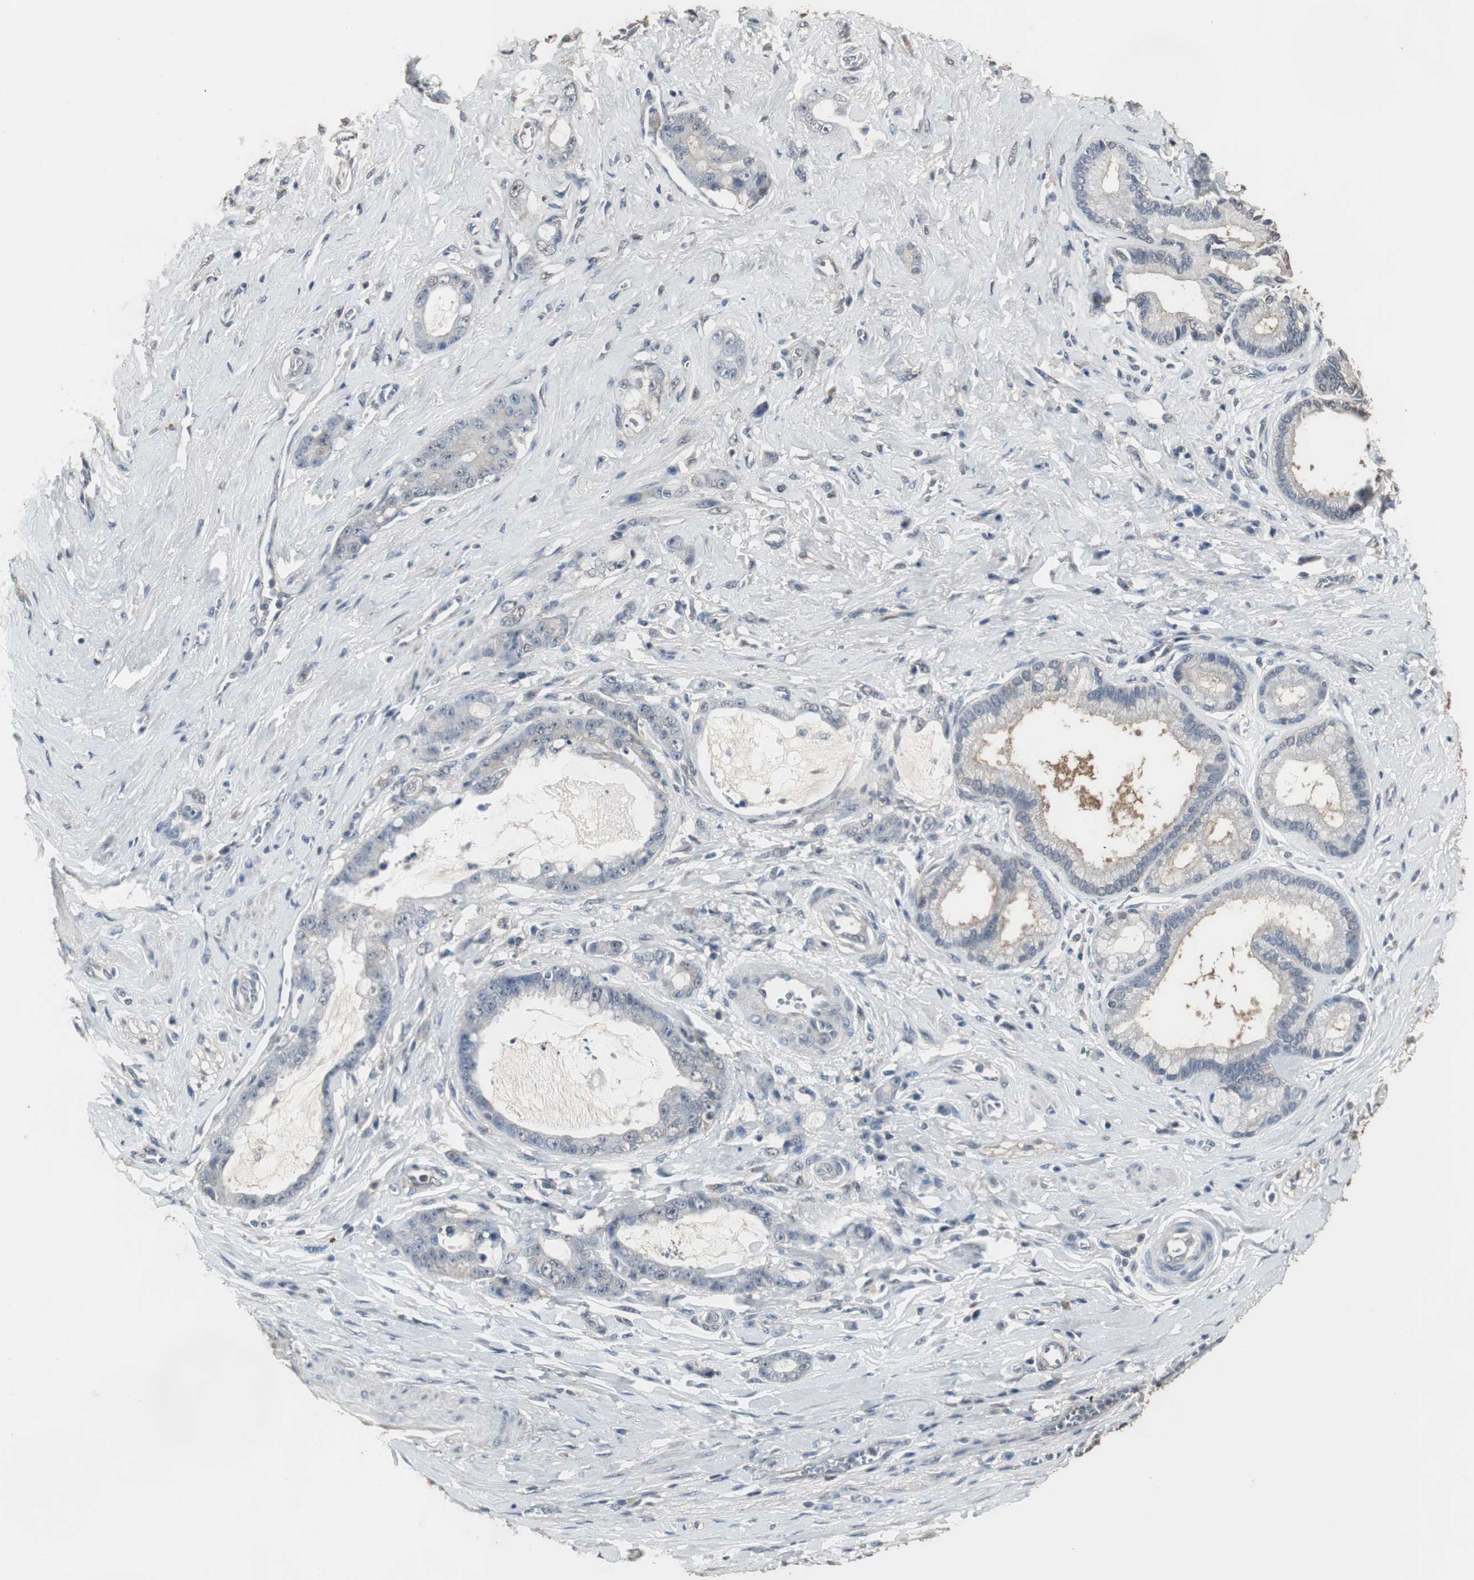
{"staining": {"intensity": "negative", "quantity": "none", "location": "none"}, "tissue": "pancreatic cancer", "cell_type": "Tumor cells", "image_type": "cancer", "snomed": [{"axis": "morphology", "description": "Adenocarcinoma, NOS"}, {"axis": "topography", "description": "Pancreas"}], "caption": "Protein analysis of pancreatic adenocarcinoma displays no significant staining in tumor cells.", "gene": "HPRT1", "patient": {"sex": "female", "age": 73}}